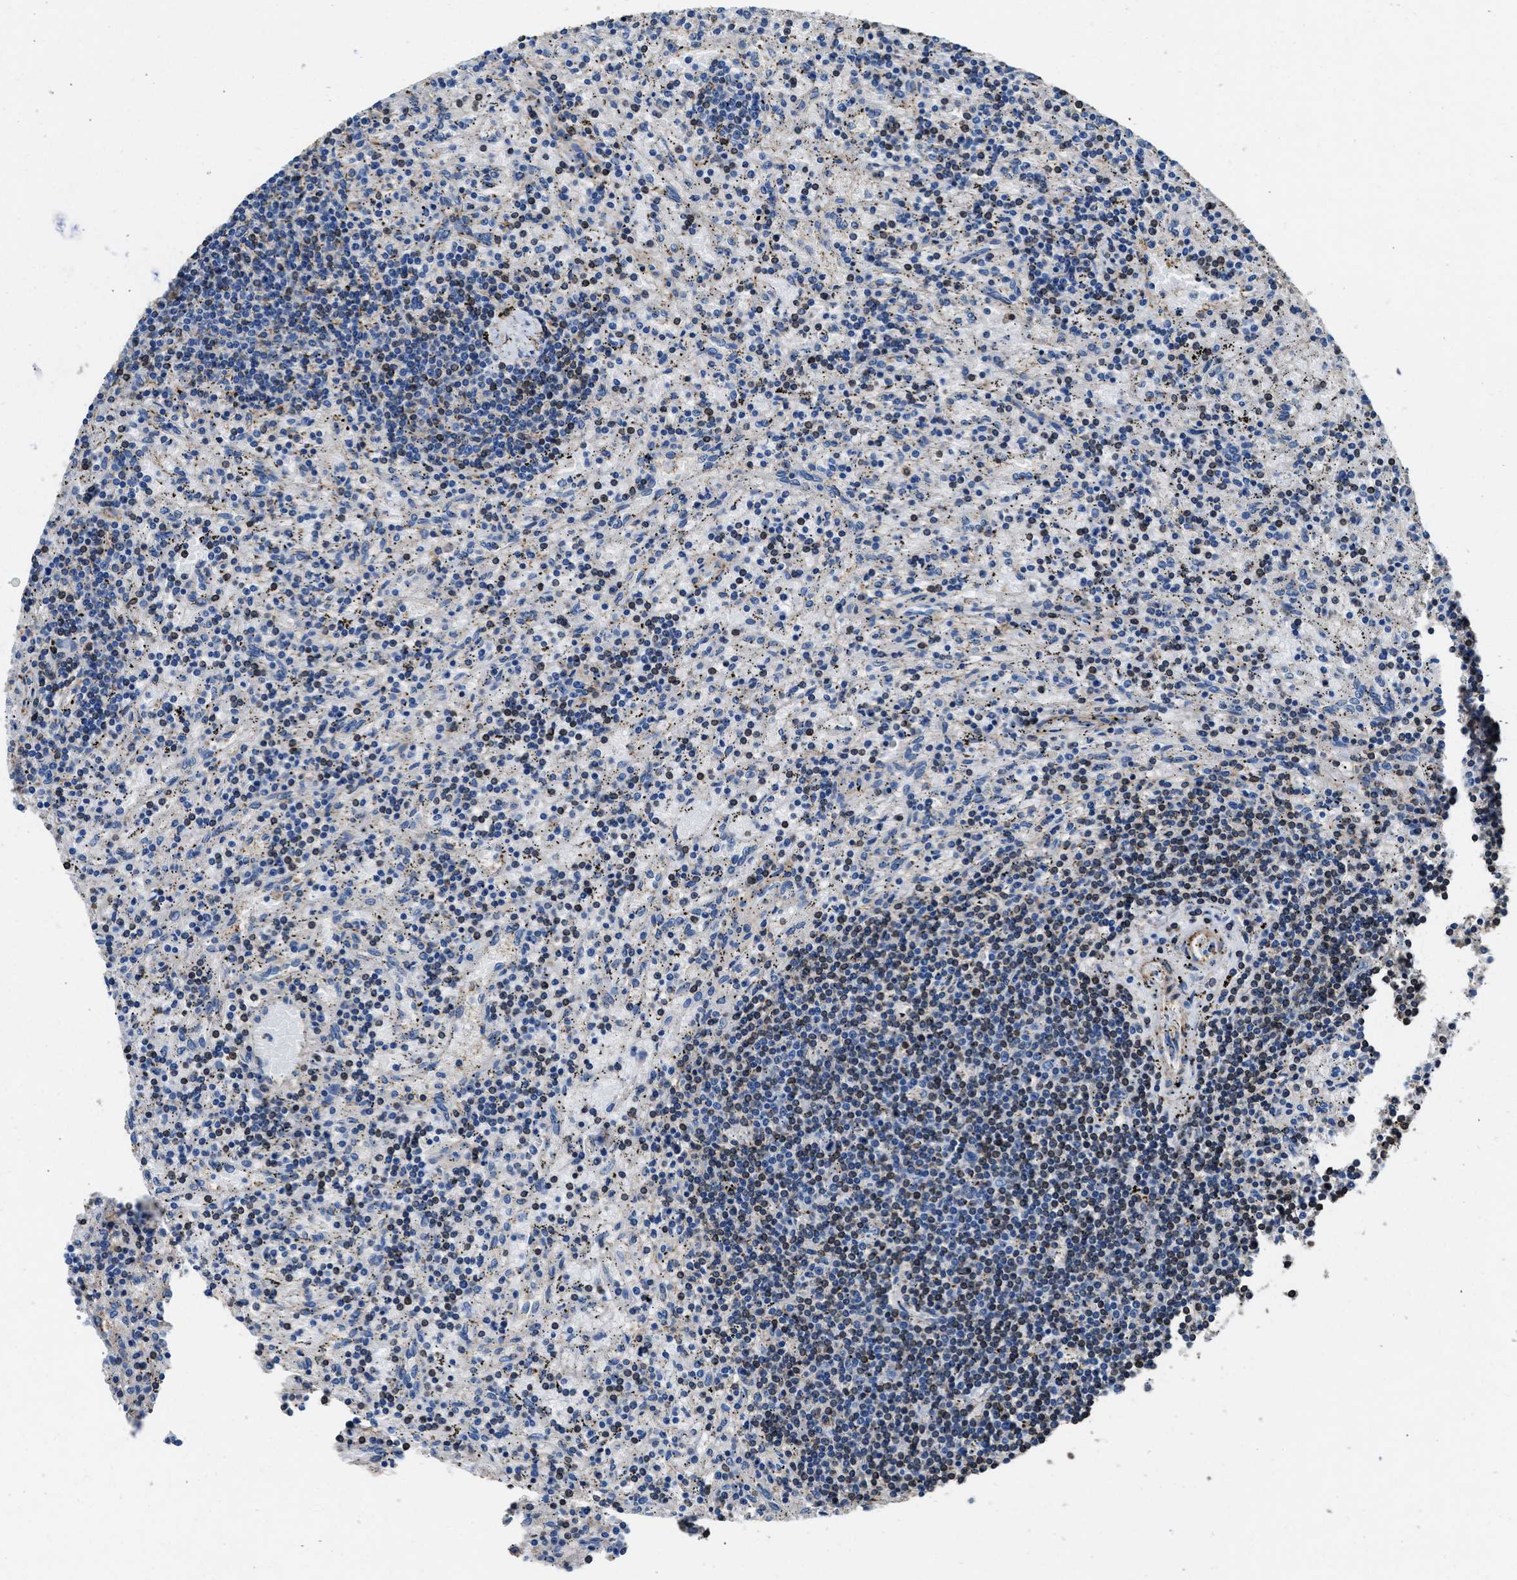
{"staining": {"intensity": "weak", "quantity": "<25%", "location": "nuclear"}, "tissue": "lymphoma", "cell_type": "Tumor cells", "image_type": "cancer", "snomed": [{"axis": "morphology", "description": "Malignant lymphoma, non-Hodgkin's type, Low grade"}, {"axis": "topography", "description": "Spleen"}], "caption": "DAB (3,3'-diaminobenzidine) immunohistochemical staining of low-grade malignant lymphoma, non-Hodgkin's type shows no significant expression in tumor cells.", "gene": "KCNQ4", "patient": {"sex": "male", "age": 76}}